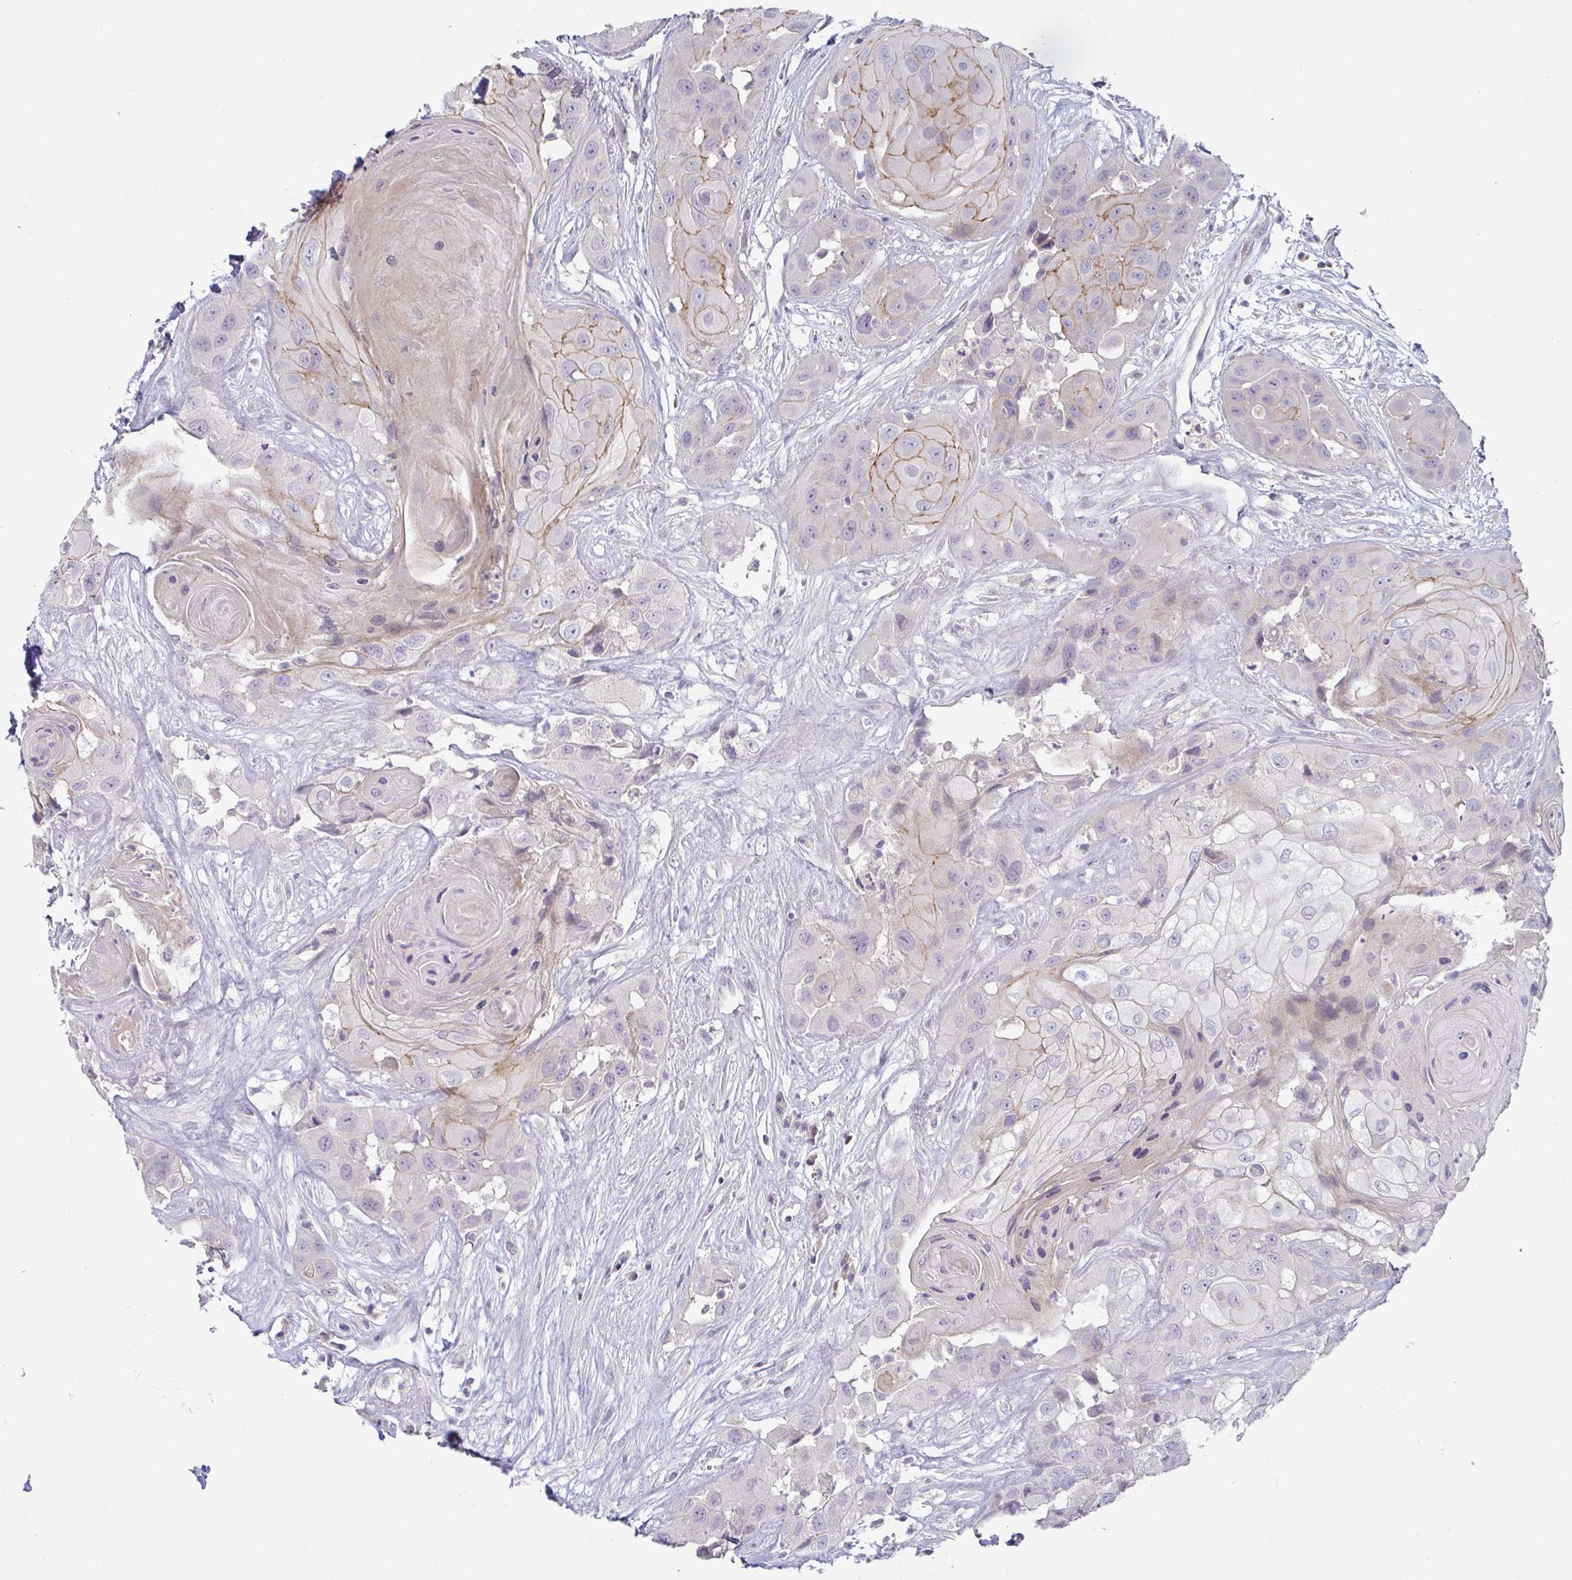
{"staining": {"intensity": "weak", "quantity": "<25%", "location": "cytoplasmic/membranous"}, "tissue": "head and neck cancer", "cell_type": "Tumor cells", "image_type": "cancer", "snomed": [{"axis": "morphology", "description": "Squamous cell carcinoma, NOS"}, {"axis": "topography", "description": "Head-Neck"}], "caption": "The IHC histopathology image has no significant positivity in tumor cells of head and neck squamous cell carcinoma tissue. (DAB (3,3'-diaminobenzidine) IHC with hematoxylin counter stain).", "gene": "GSTM1", "patient": {"sex": "male", "age": 83}}